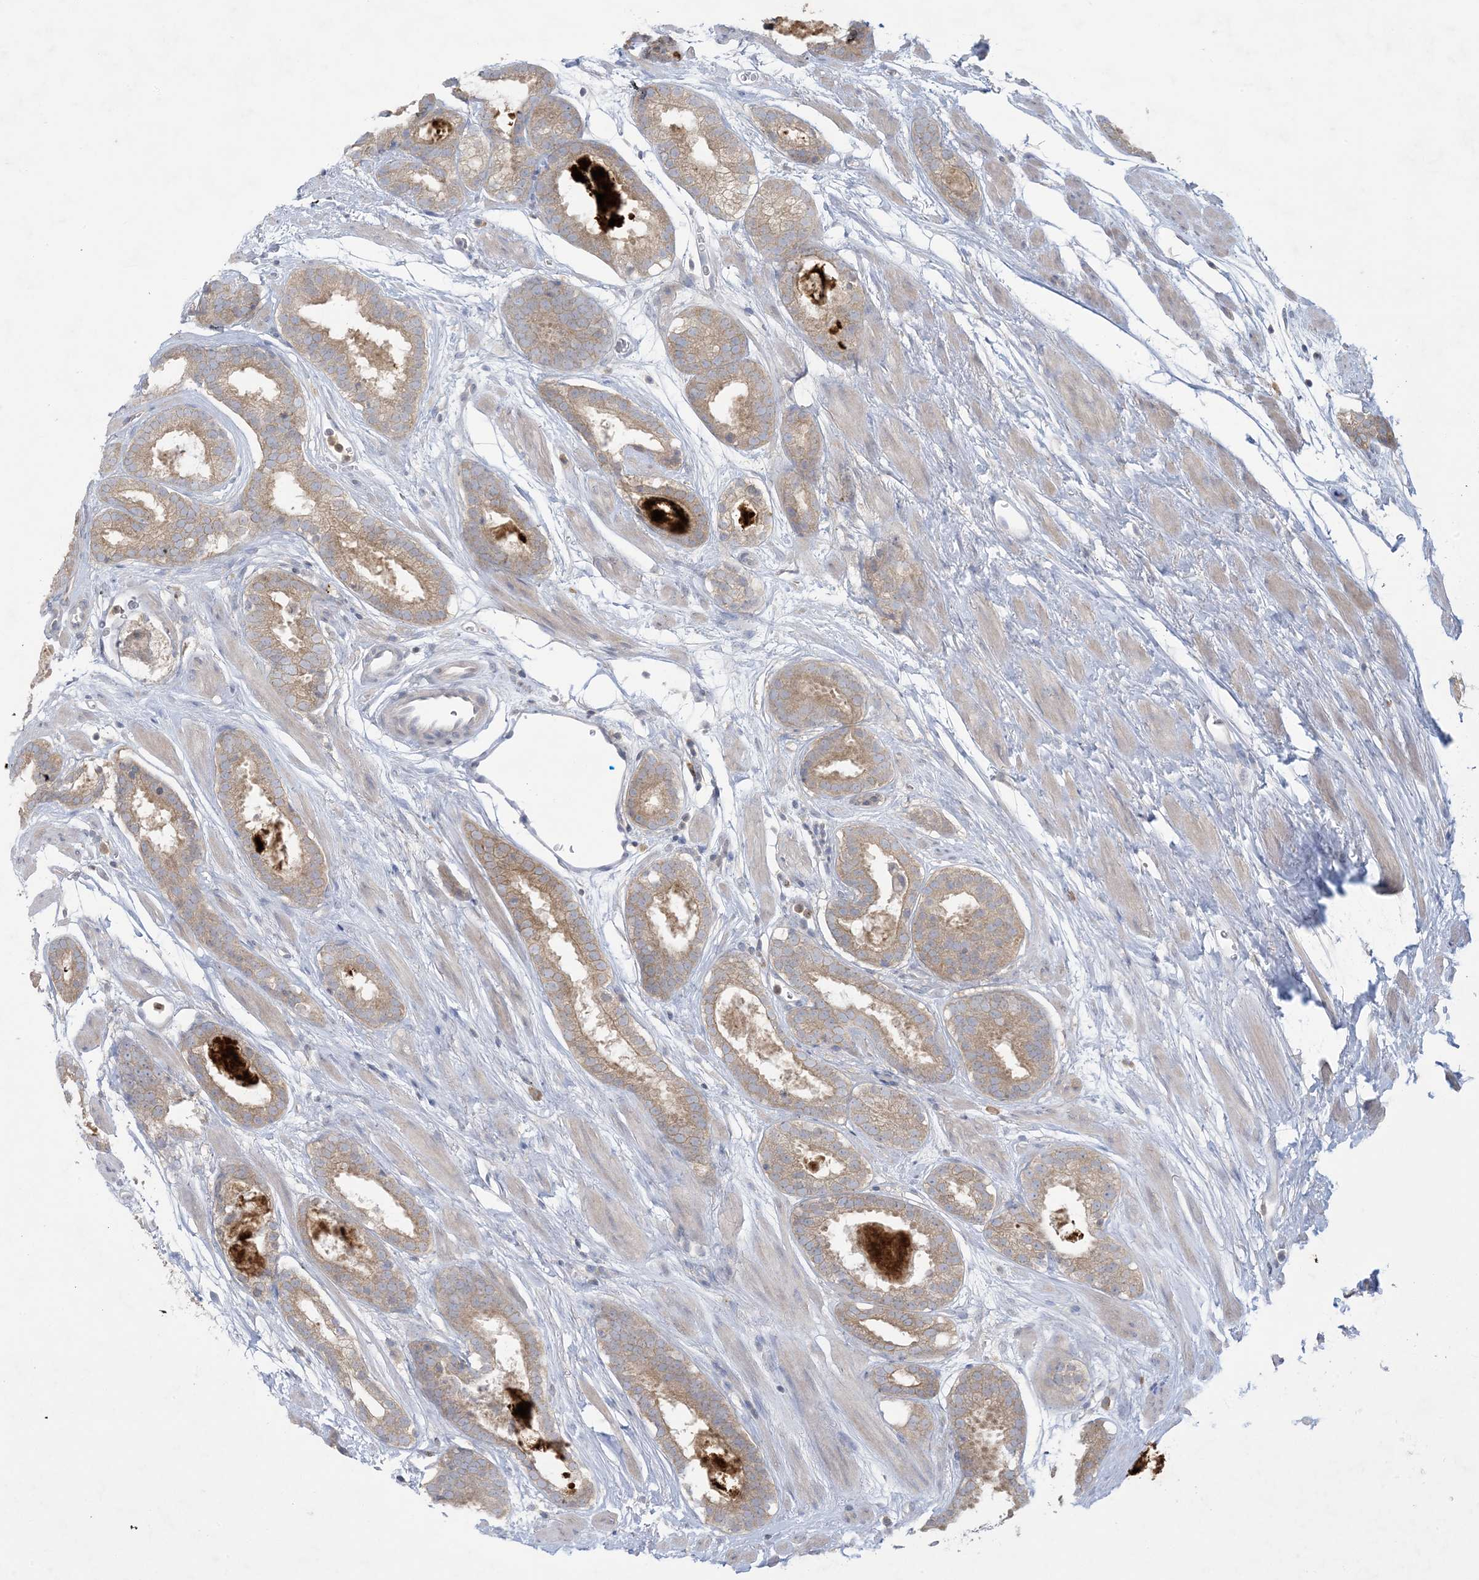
{"staining": {"intensity": "weak", "quantity": ">75%", "location": "cytoplasmic/membranous"}, "tissue": "prostate cancer", "cell_type": "Tumor cells", "image_type": "cancer", "snomed": [{"axis": "morphology", "description": "Adenocarcinoma, Low grade"}, {"axis": "topography", "description": "Prostate"}], "caption": "Immunohistochemical staining of prostate cancer (low-grade adenocarcinoma) reveals low levels of weak cytoplasmic/membranous protein positivity in about >75% of tumor cells. (brown staining indicates protein expression, while blue staining denotes nuclei).", "gene": "KIF3A", "patient": {"sex": "male", "age": 69}}